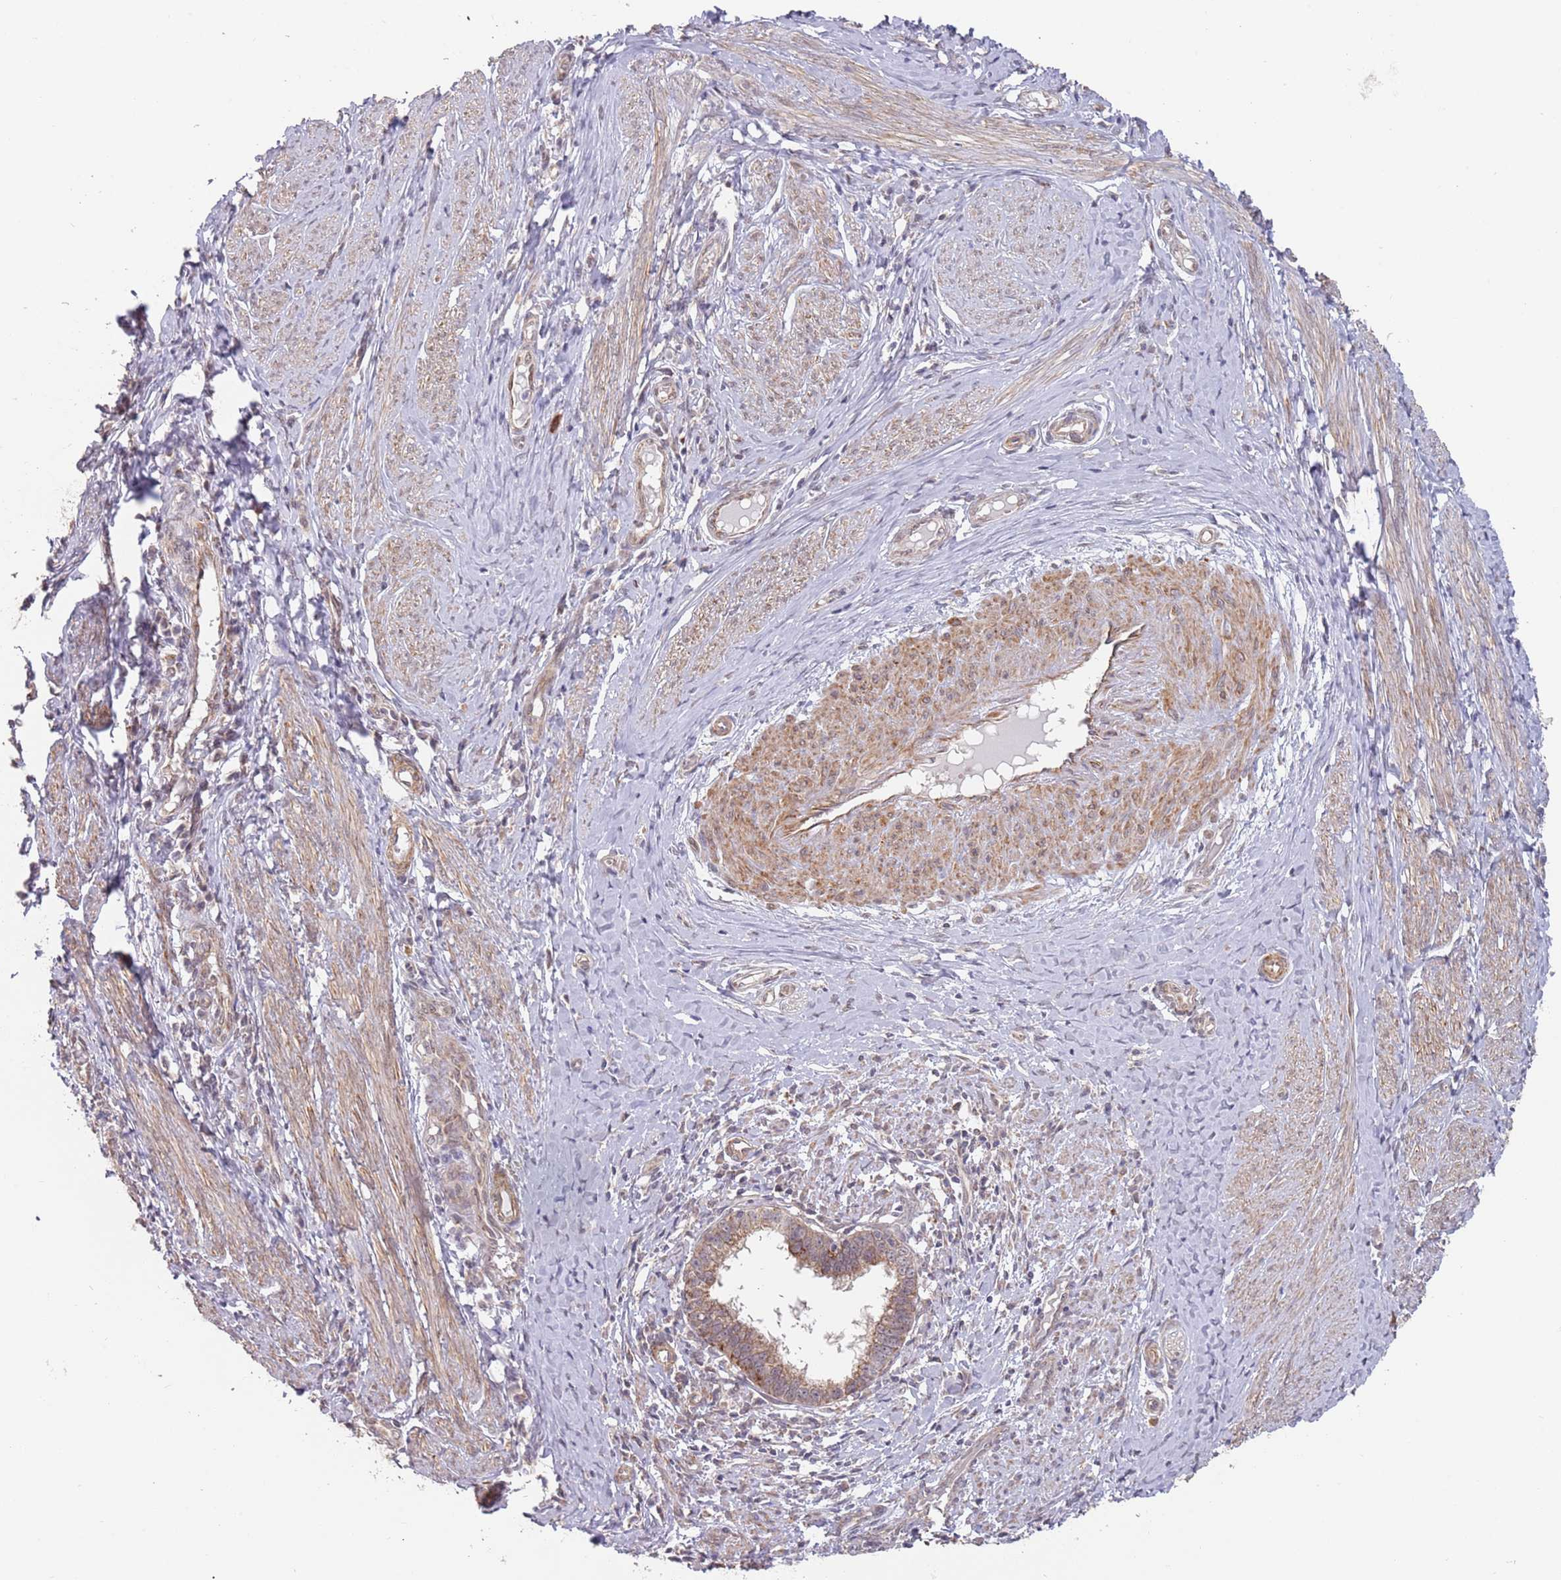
{"staining": {"intensity": "moderate", "quantity": ">75%", "location": "cytoplasmic/membranous"}, "tissue": "cervical cancer", "cell_type": "Tumor cells", "image_type": "cancer", "snomed": [{"axis": "morphology", "description": "Adenocarcinoma, NOS"}, {"axis": "topography", "description": "Cervix"}], "caption": "Cervical adenocarcinoma stained with a protein marker displays moderate staining in tumor cells.", "gene": "UQCC3", "patient": {"sex": "female", "age": 36}}